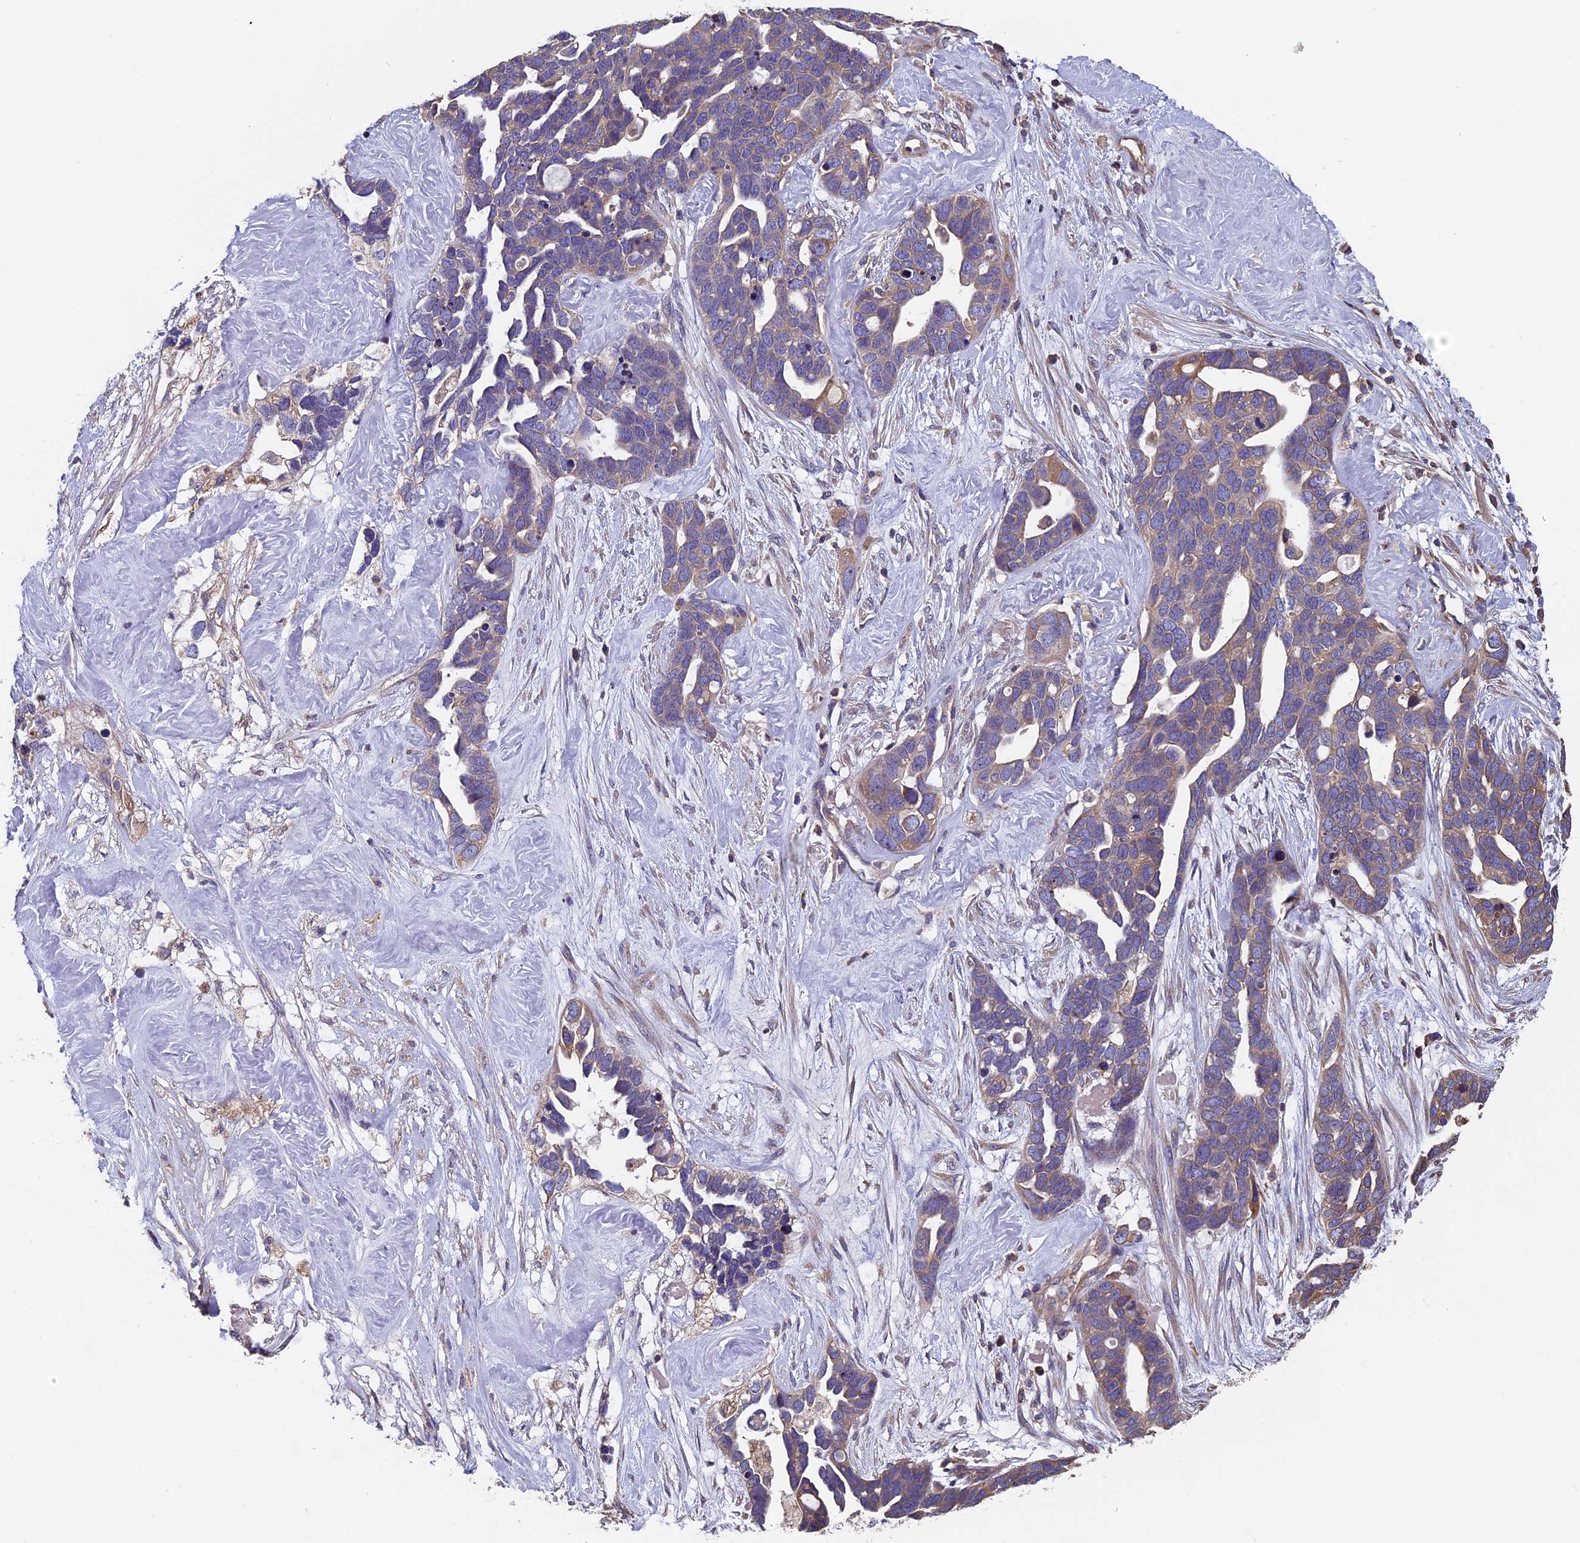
{"staining": {"intensity": "weak", "quantity": "25%-75%", "location": "cytoplasmic/membranous"}, "tissue": "ovarian cancer", "cell_type": "Tumor cells", "image_type": "cancer", "snomed": [{"axis": "morphology", "description": "Cystadenocarcinoma, serous, NOS"}, {"axis": "topography", "description": "Ovary"}], "caption": "Tumor cells reveal weak cytoplasmic/membranous staining in about 25%-75% of cells in ovarian cancer (serous cystadenocarcinoma).", "gene": "CCDC153", "patient": {"sex": "female", "age": 54}}